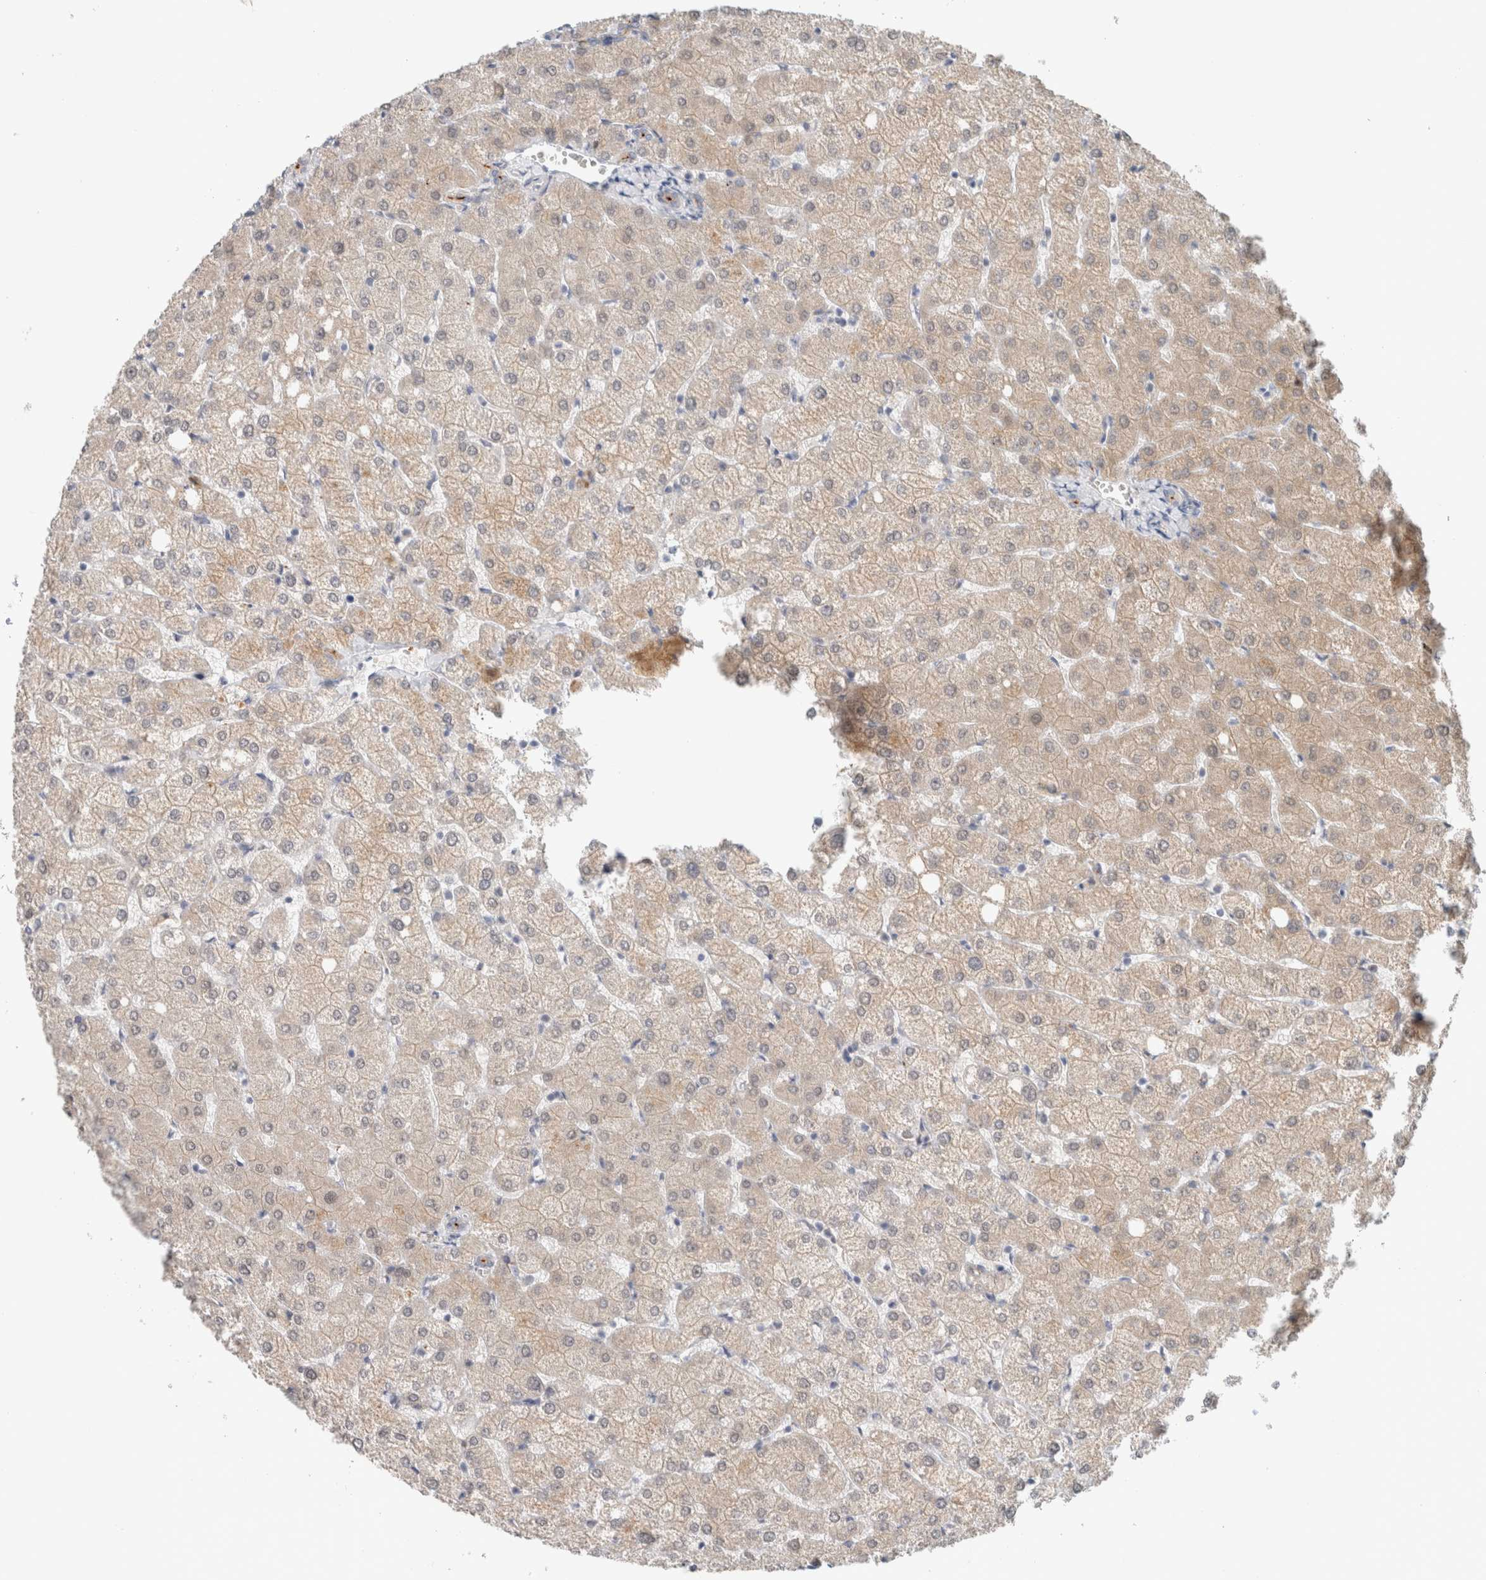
{"staining": {"intensity": "negative", "quantity": "none", "location": "none"}, "tissue": "liver", "cell_type": "Cholangiocytes", "image_type": "normal", "snomed": [{"axis": "morphology", "description": "Normal tissue, NOS"}, {"axis": "topography", "description": "Liver"}], "caption": "This is an immunohistochemistry image of unremarkable liver. There is no expression in cholangiocytes.", "gene": "CRAT", "patient": {"sex": "female", "age": 54}}